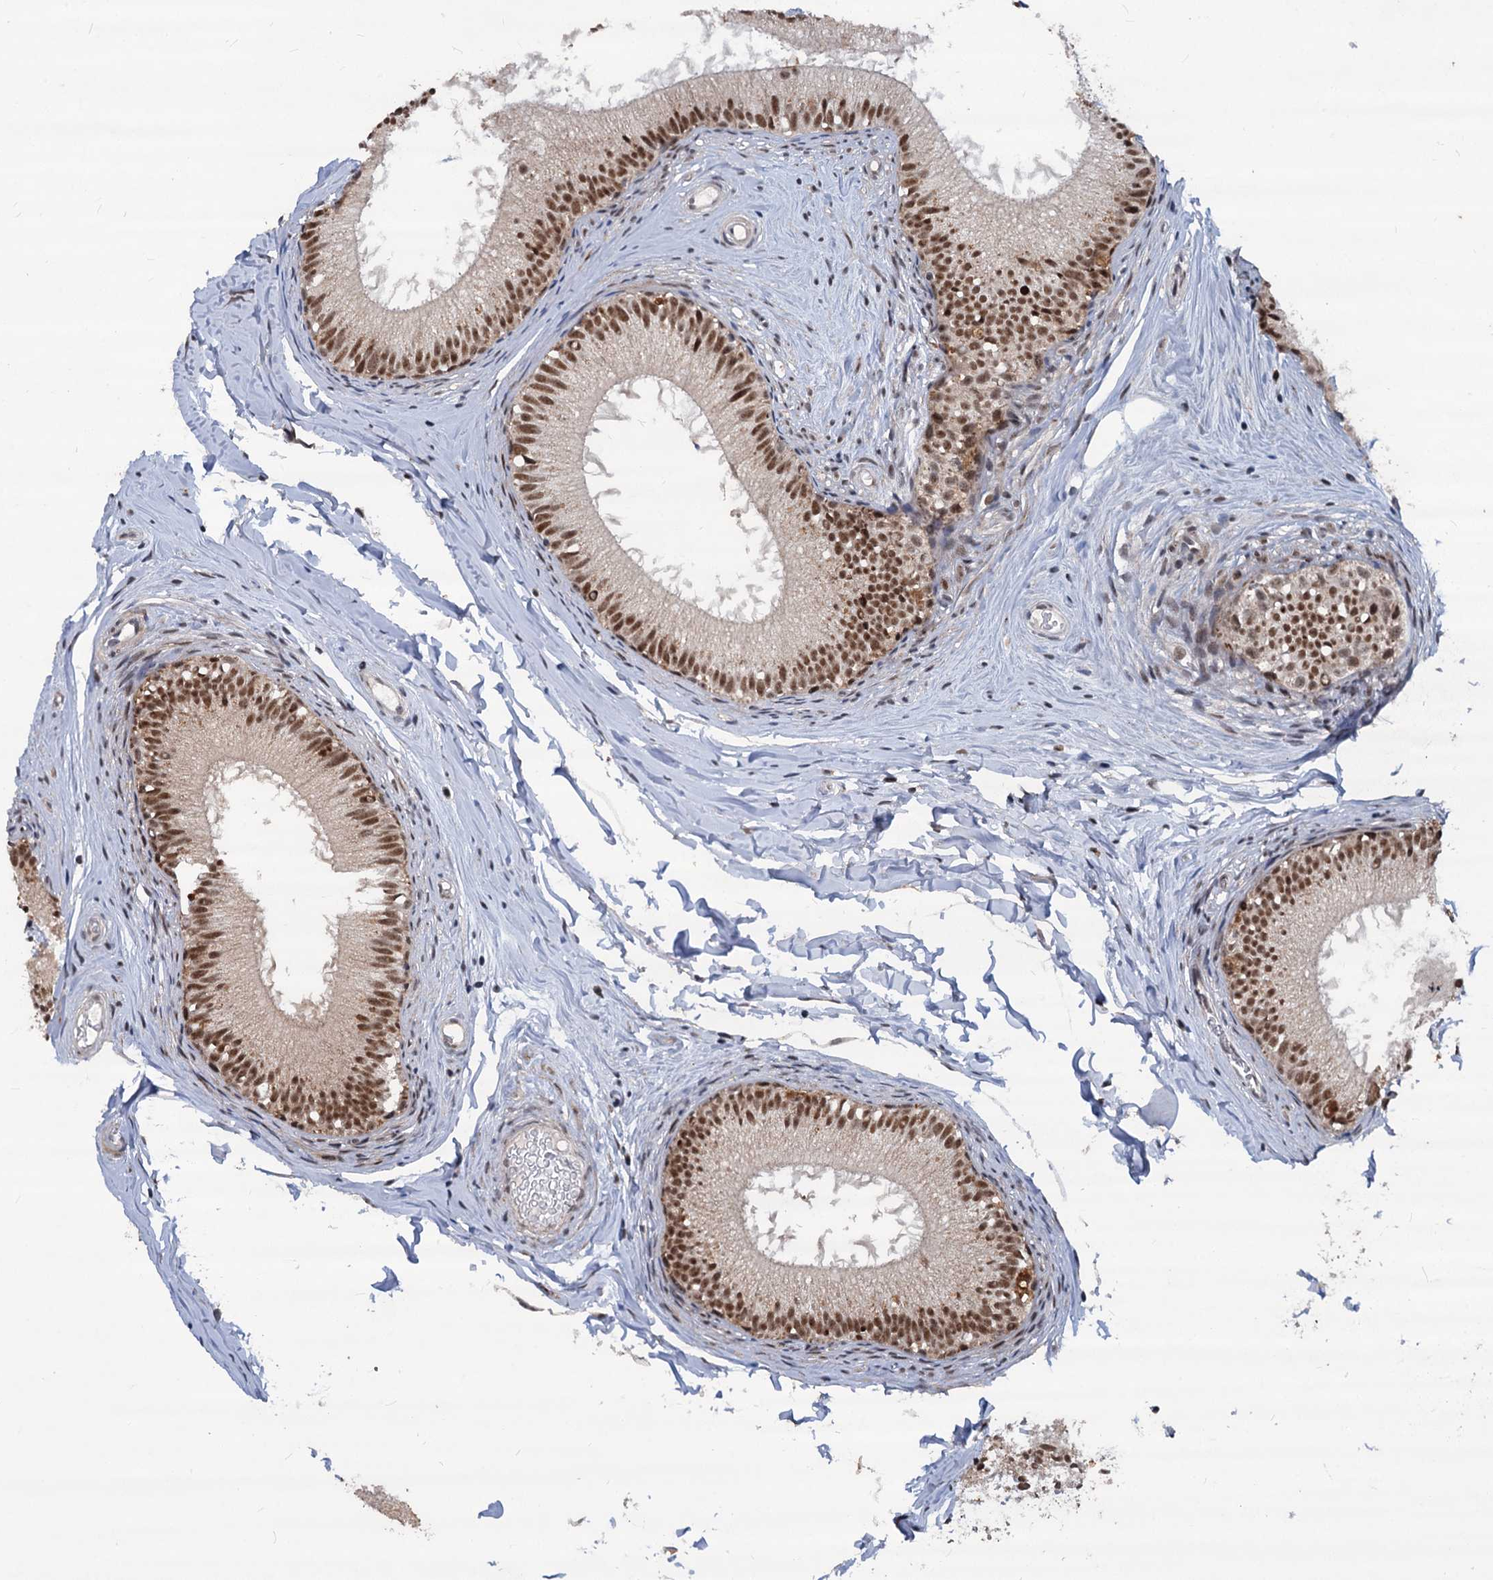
{"staining": {"intensity": "moderate", "quantity": ">75%", "location": "cytoplasmic/membranous,nuclear"}, "tissue": "epididymis", "cell_type": "Glandular cells", "image_type": "normal", "snomed": [{"axis": "morphology", "description": "Normal tissue, NOS"}, {"axis": "topography", "description": "Epididymis"}], "caption": "This is a micrograph of immunohistochemistry (IHC) staining of normal epididymis, which shows moderate expression in the cytoplasmic/membranous,nuclear of glandular cells.", "gene": "PHF8", "patient": {"sex": "male", "age": 34}}